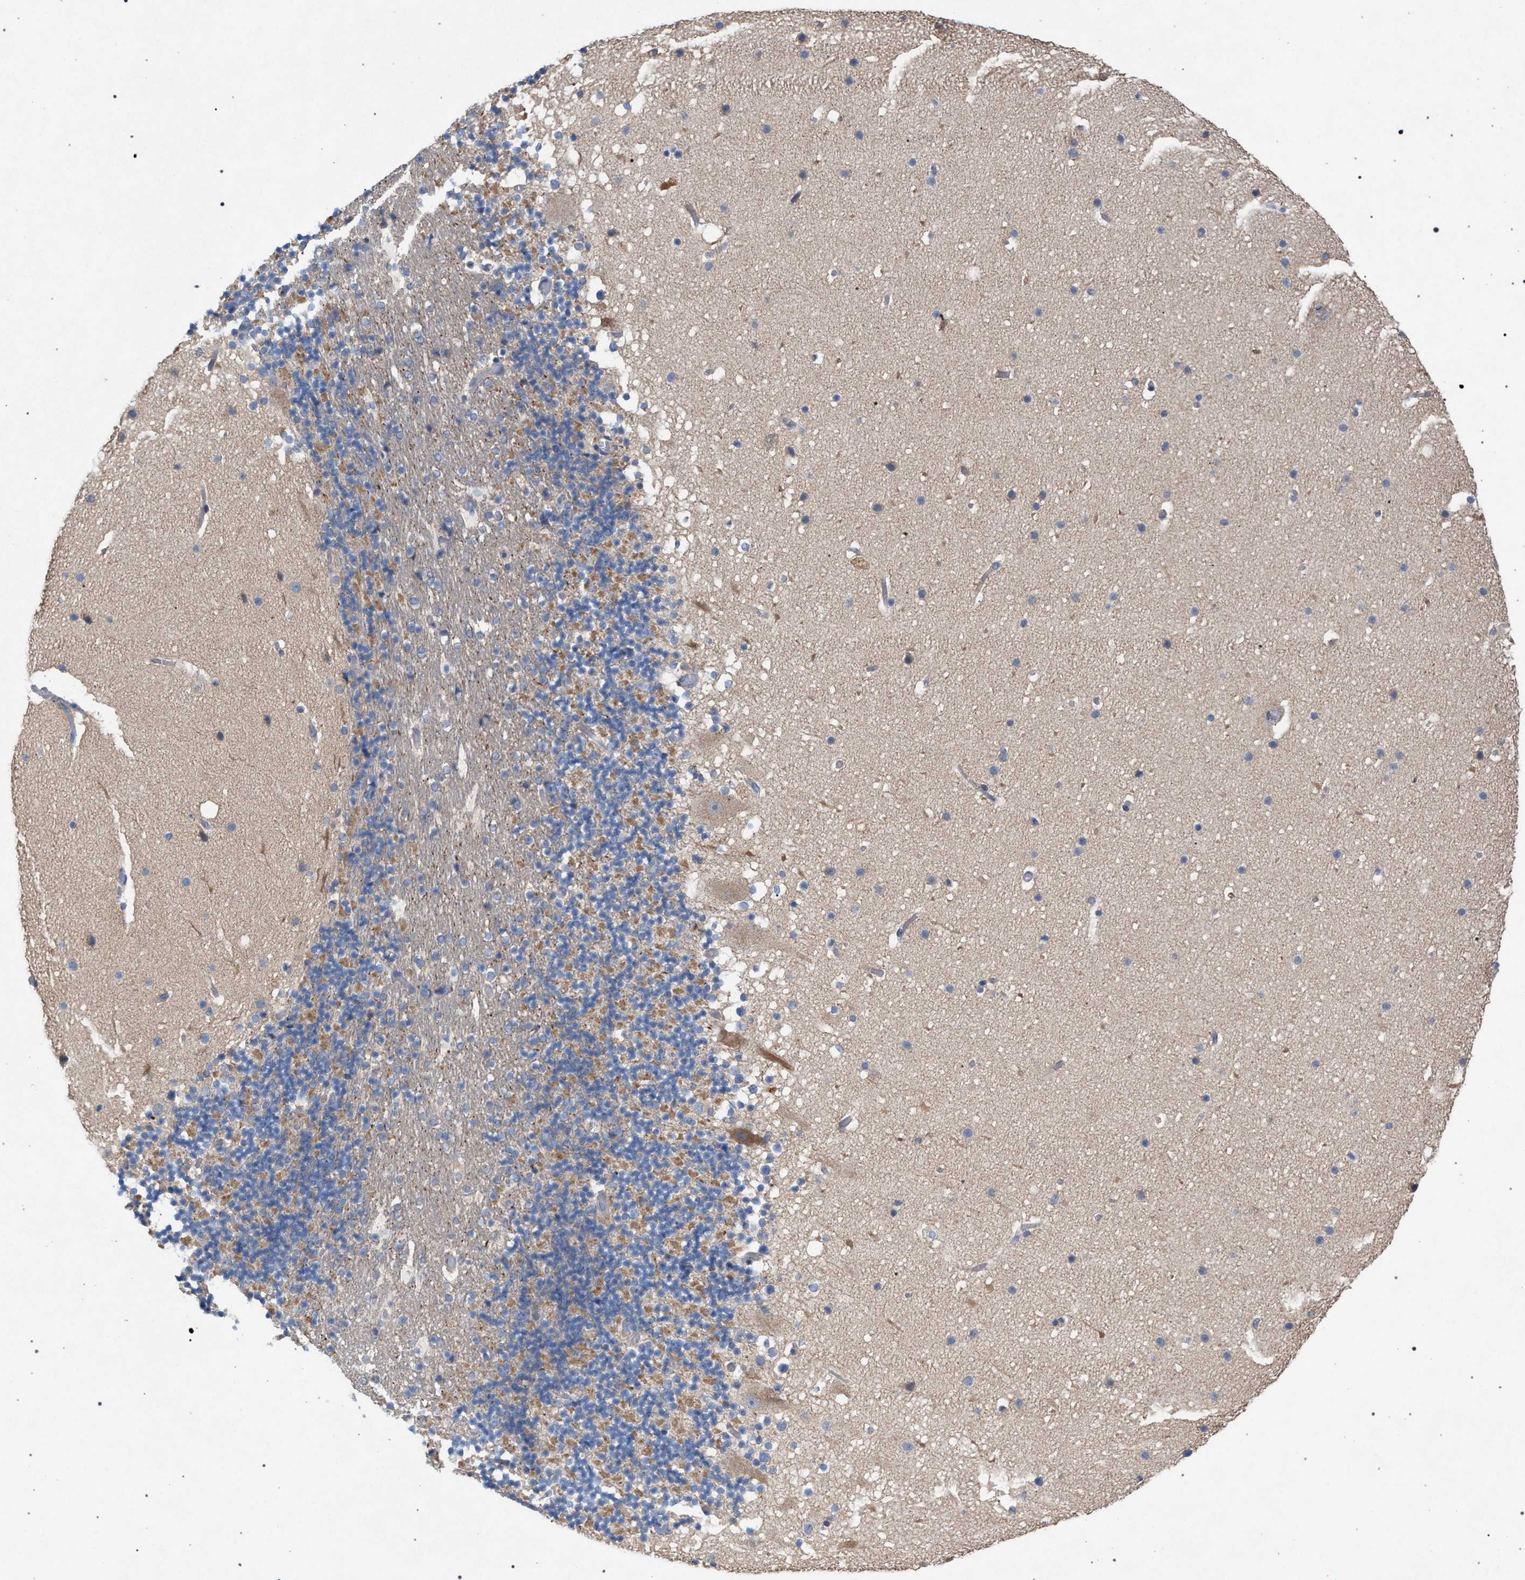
{"staining": {"intensity": "weak", "quantity": "25%-75%", "location": "cytoplasmic/membranous"}, "tissue": "cerebellum", "cell_type": "Cells in granular layer", "image_type": "normal", "snomed": [{"axis": "morphology", "description": "Normal tissue, NOS"}, {"axis": "topography", "description": "Cerebellum"}], "caption": "Immunohistochemistry (IHC) of unremarkable human cerebellum displays low levels of weak cytoplasmic/membranous staining in approximately 25%-75% of cells in granular layer.", "gene": "VPS13A", "patient": {"sex": "male", "age": 57}}